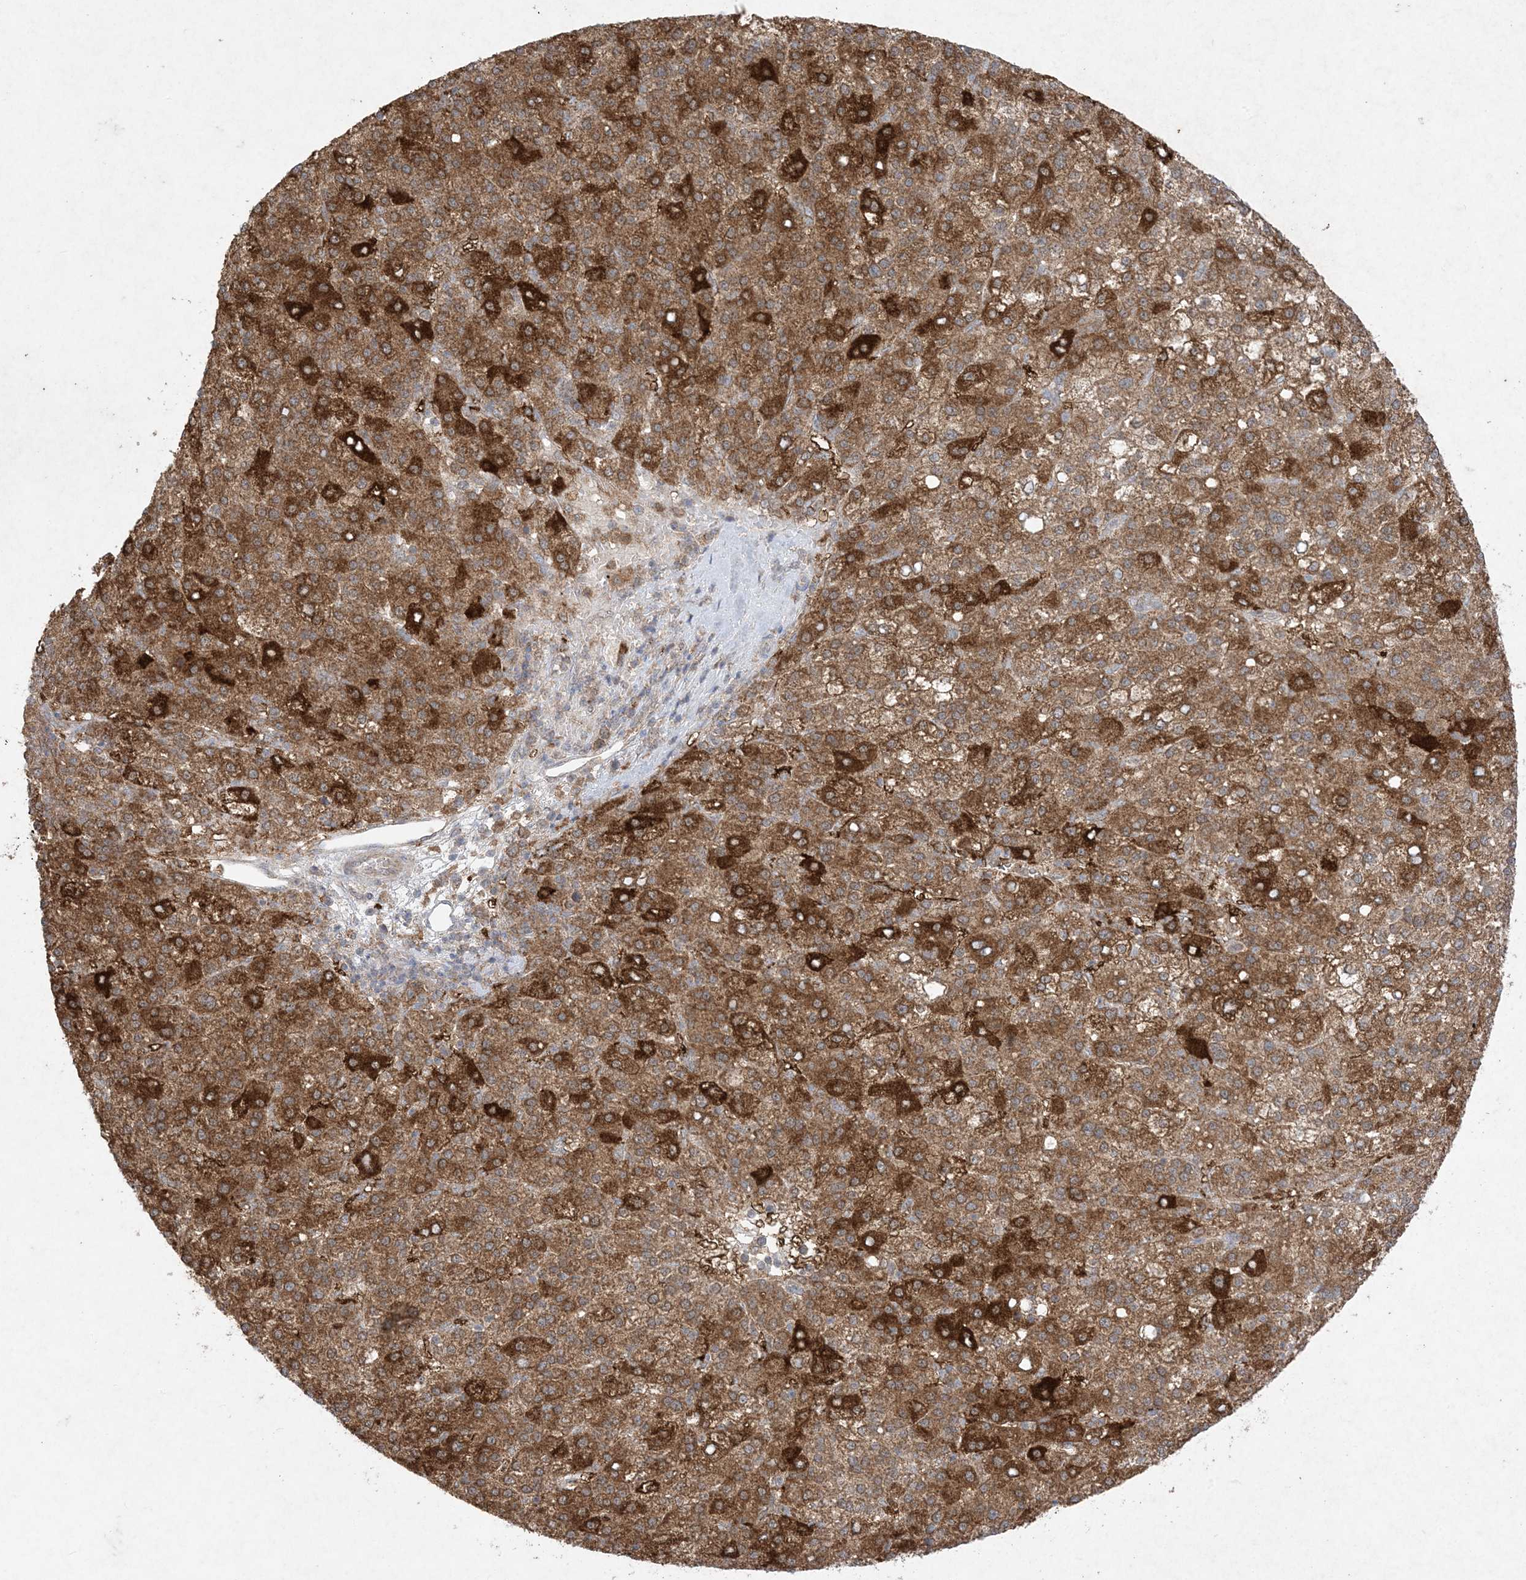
{"staining": {"intensity": "strong", "quantity": ">75%", "location": "cytoplasmic/membranous"}, "tissue": "liver cancer", "cell_type": "Tumor cells", "image_type": "cancer", "snomed": [{"axis": "morphology", "description": "Carcinoma, Hepatocellular, NOS"}, {"axis": "topography", "description": "Liver"}], "caption": "A brown stain labels strong cytoplasmic/membranous staining of a protein in hepatocellular carcinoma (liver) tumor cells.", "gene": "UBE2C", "patient": {"sex": "female", "age": 58}}